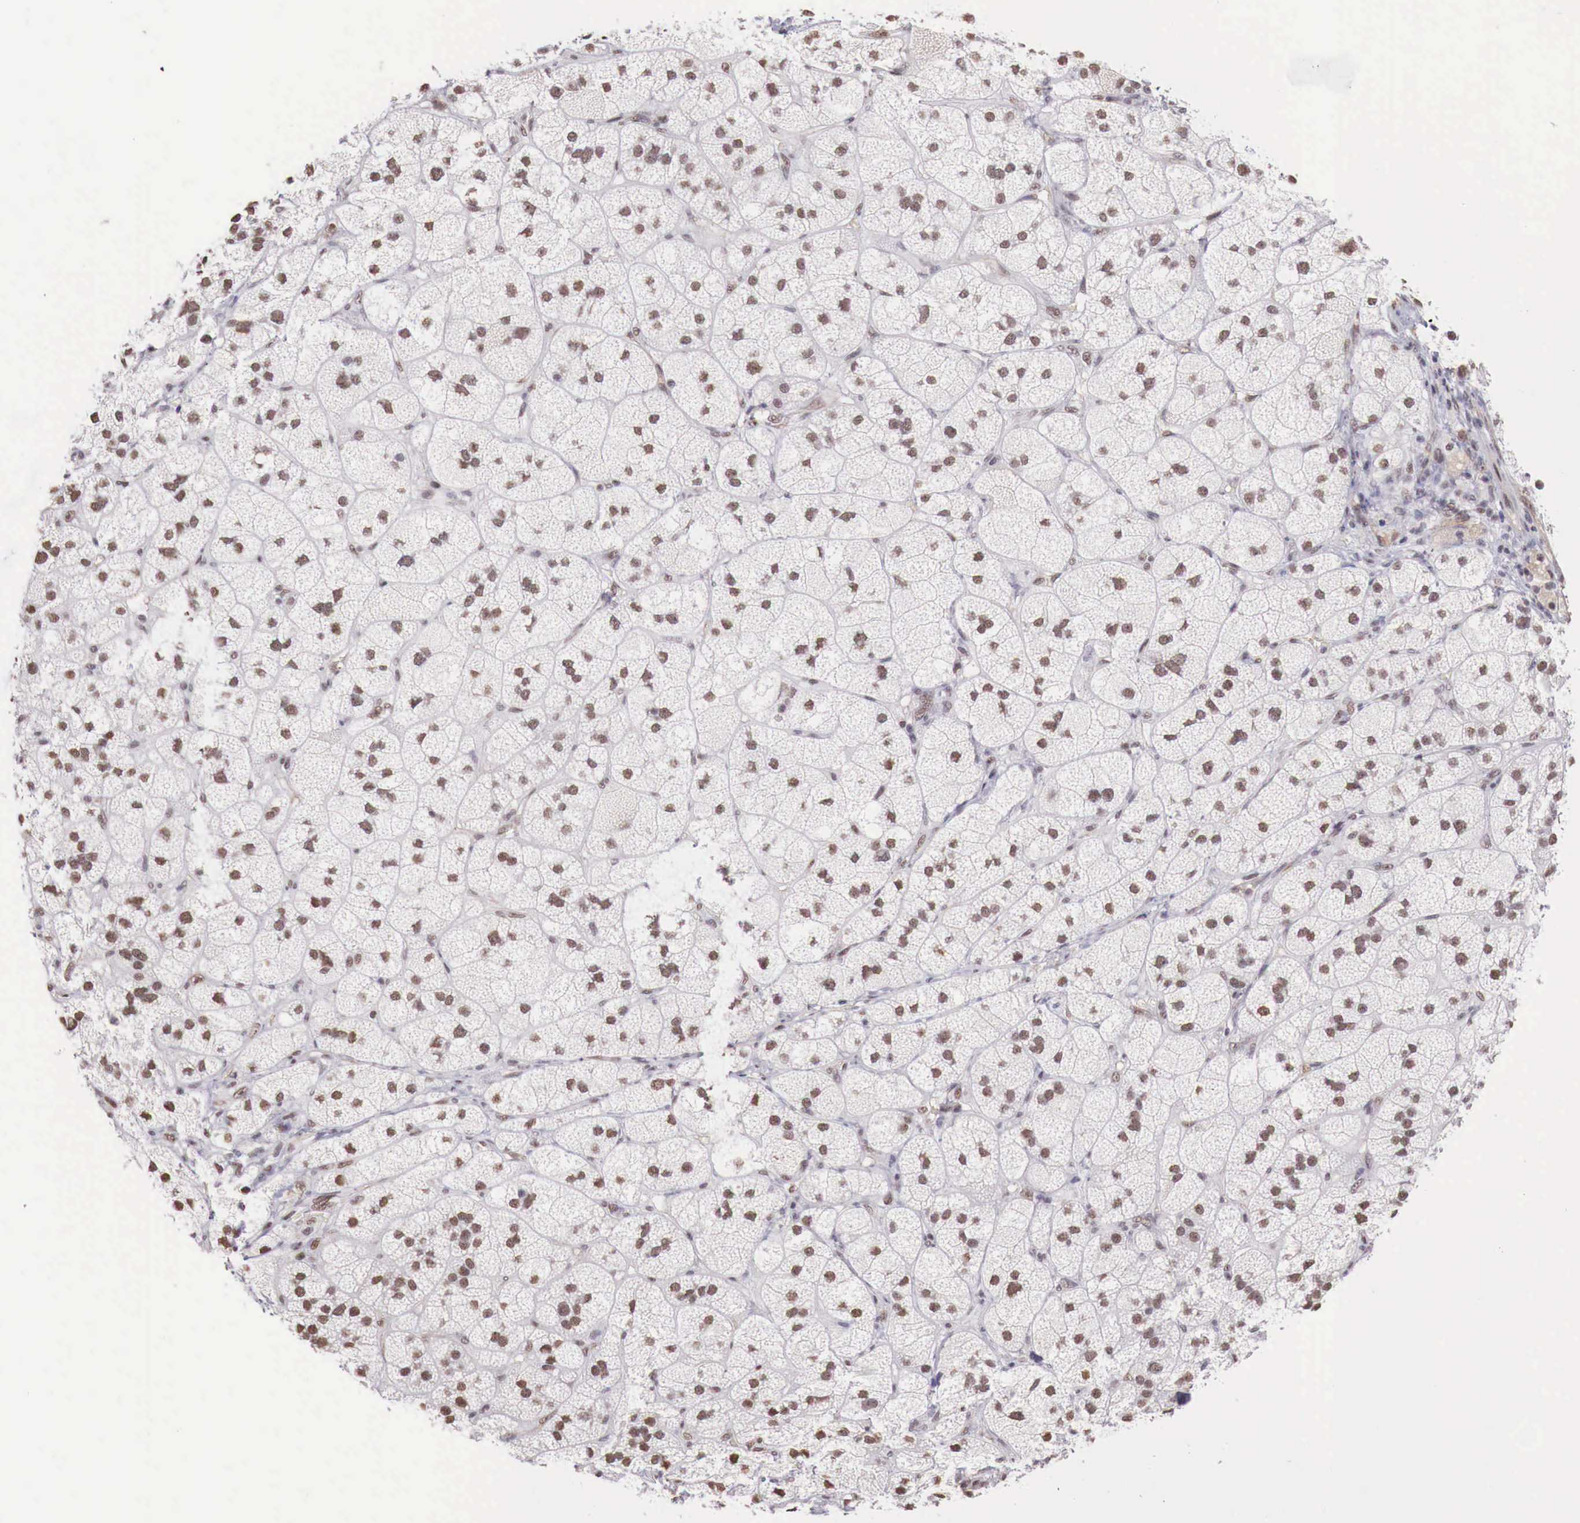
{"staining": {"intensity": "weak", "quantity": "25%-75%", "location": "nuclear"}, "tissue": "adrenal gland", "cell_type": "Glandular cells", "image_type": "normal", "snomed": [{"axis": "morphology", "description": "Normal tissue, NOS"}, {"axis": "topography", "description": "Adrenal gland"}], "caption": "Protein analysis of normal adrenal gland demonstrates weak nuclear expression in about 25%-75% of glandular cells.", "gene": "FOXP2", "patient": {"sex": "female", "age": 60}}